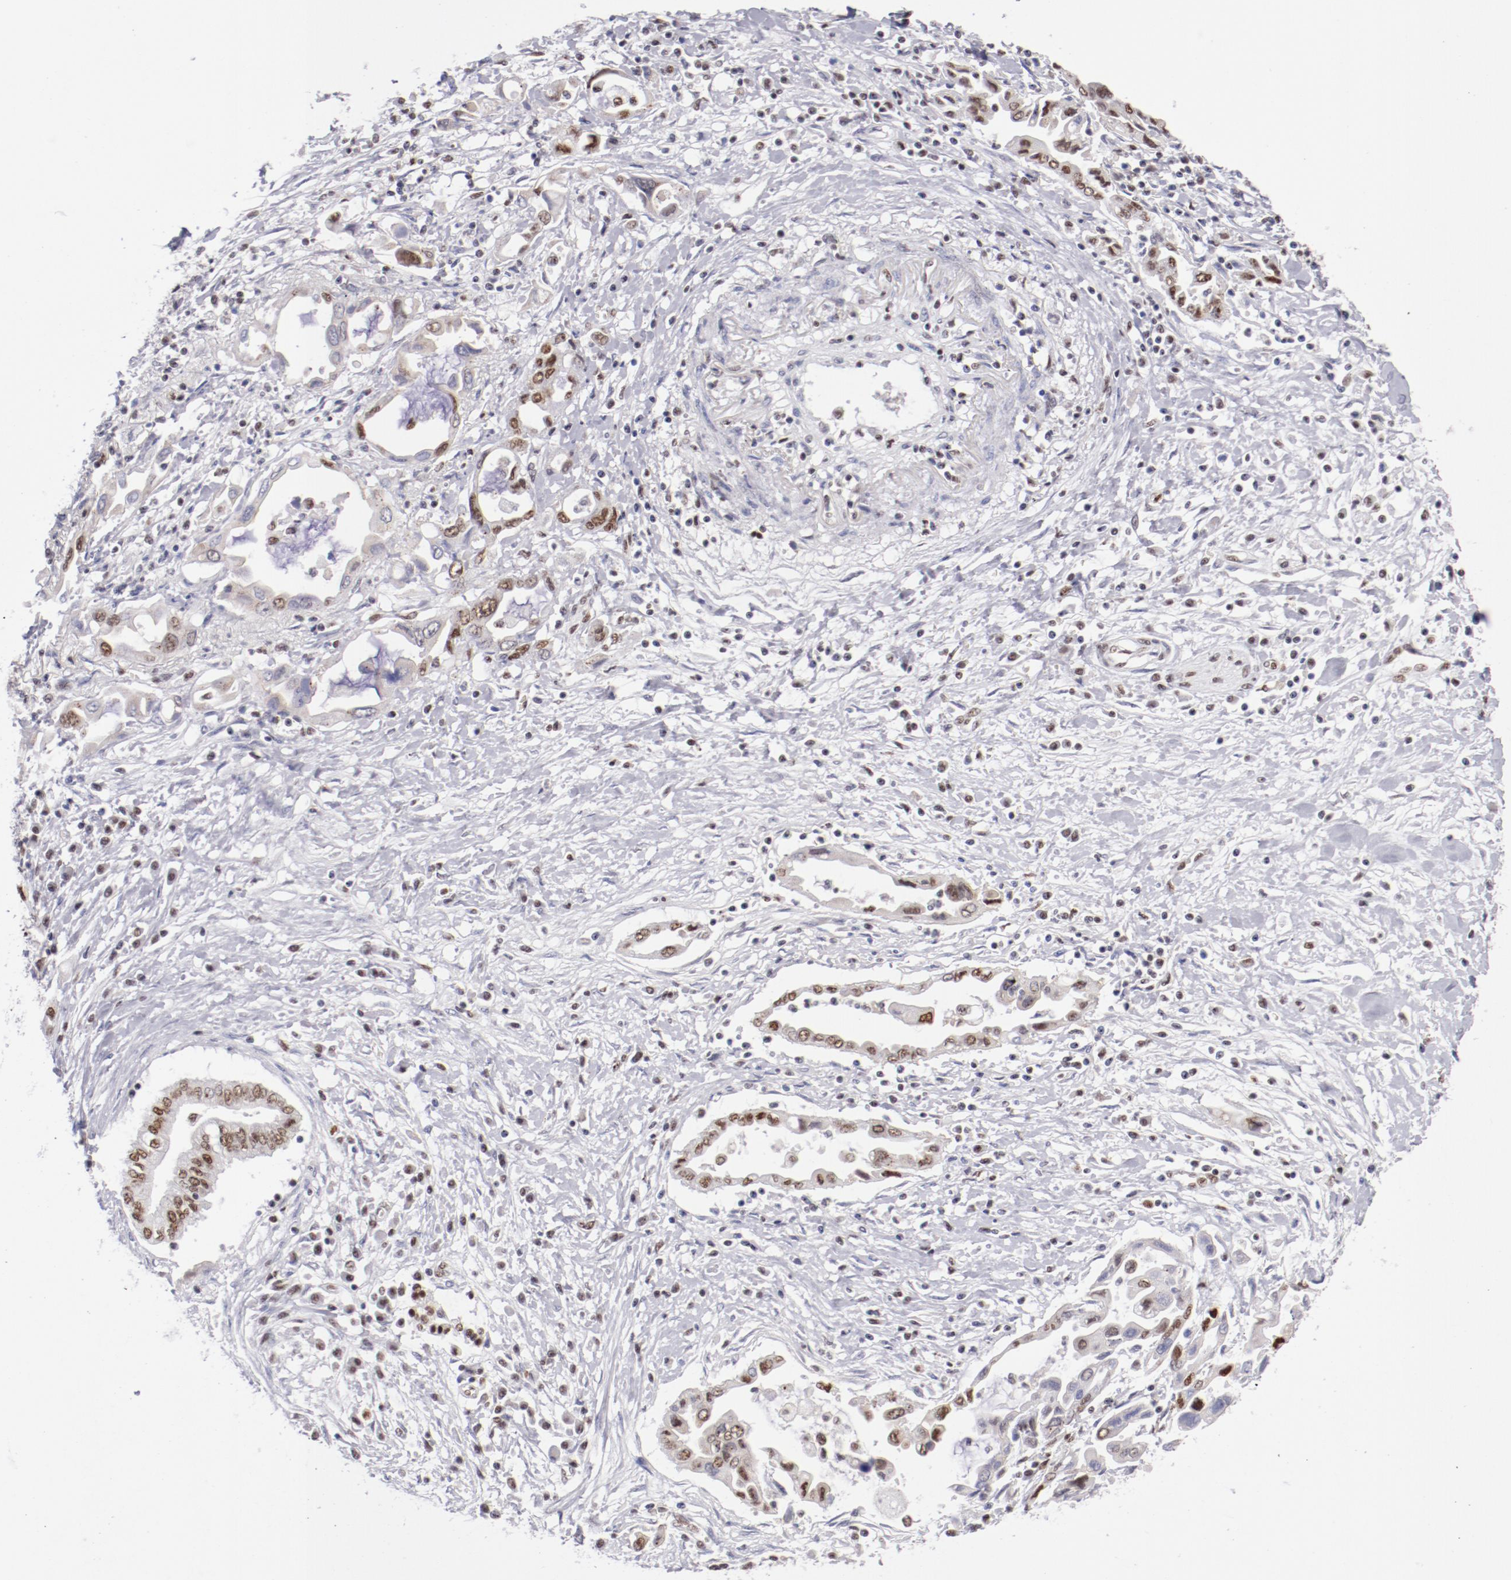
{"staining": {"intensity": "moderate", "quantity": "25%-75%", "location": "cytoplasmic/membranous,nuclear"}, "tissue": "pancreatic cancer", "cell_type": "Tumor cells", "image_type": "cancer", "snomed": [{"axis": "morphology", "description": "Adenocarcinoma, NOS"}, {"axis": "topography", "description": "Pancreas"}], "caption": "Tumor cells reveal medium levels of moderate cytoplasmic/membranous and nuclear staining in approximately 25%-75% of cells in pancreatic cancer (adenocarcinoma). Immunohistochemistry stains the protein in brown and the nuclei are stained blue.", "gene": "TFAP4", "patient": {"sex": "female", "age": 57}}